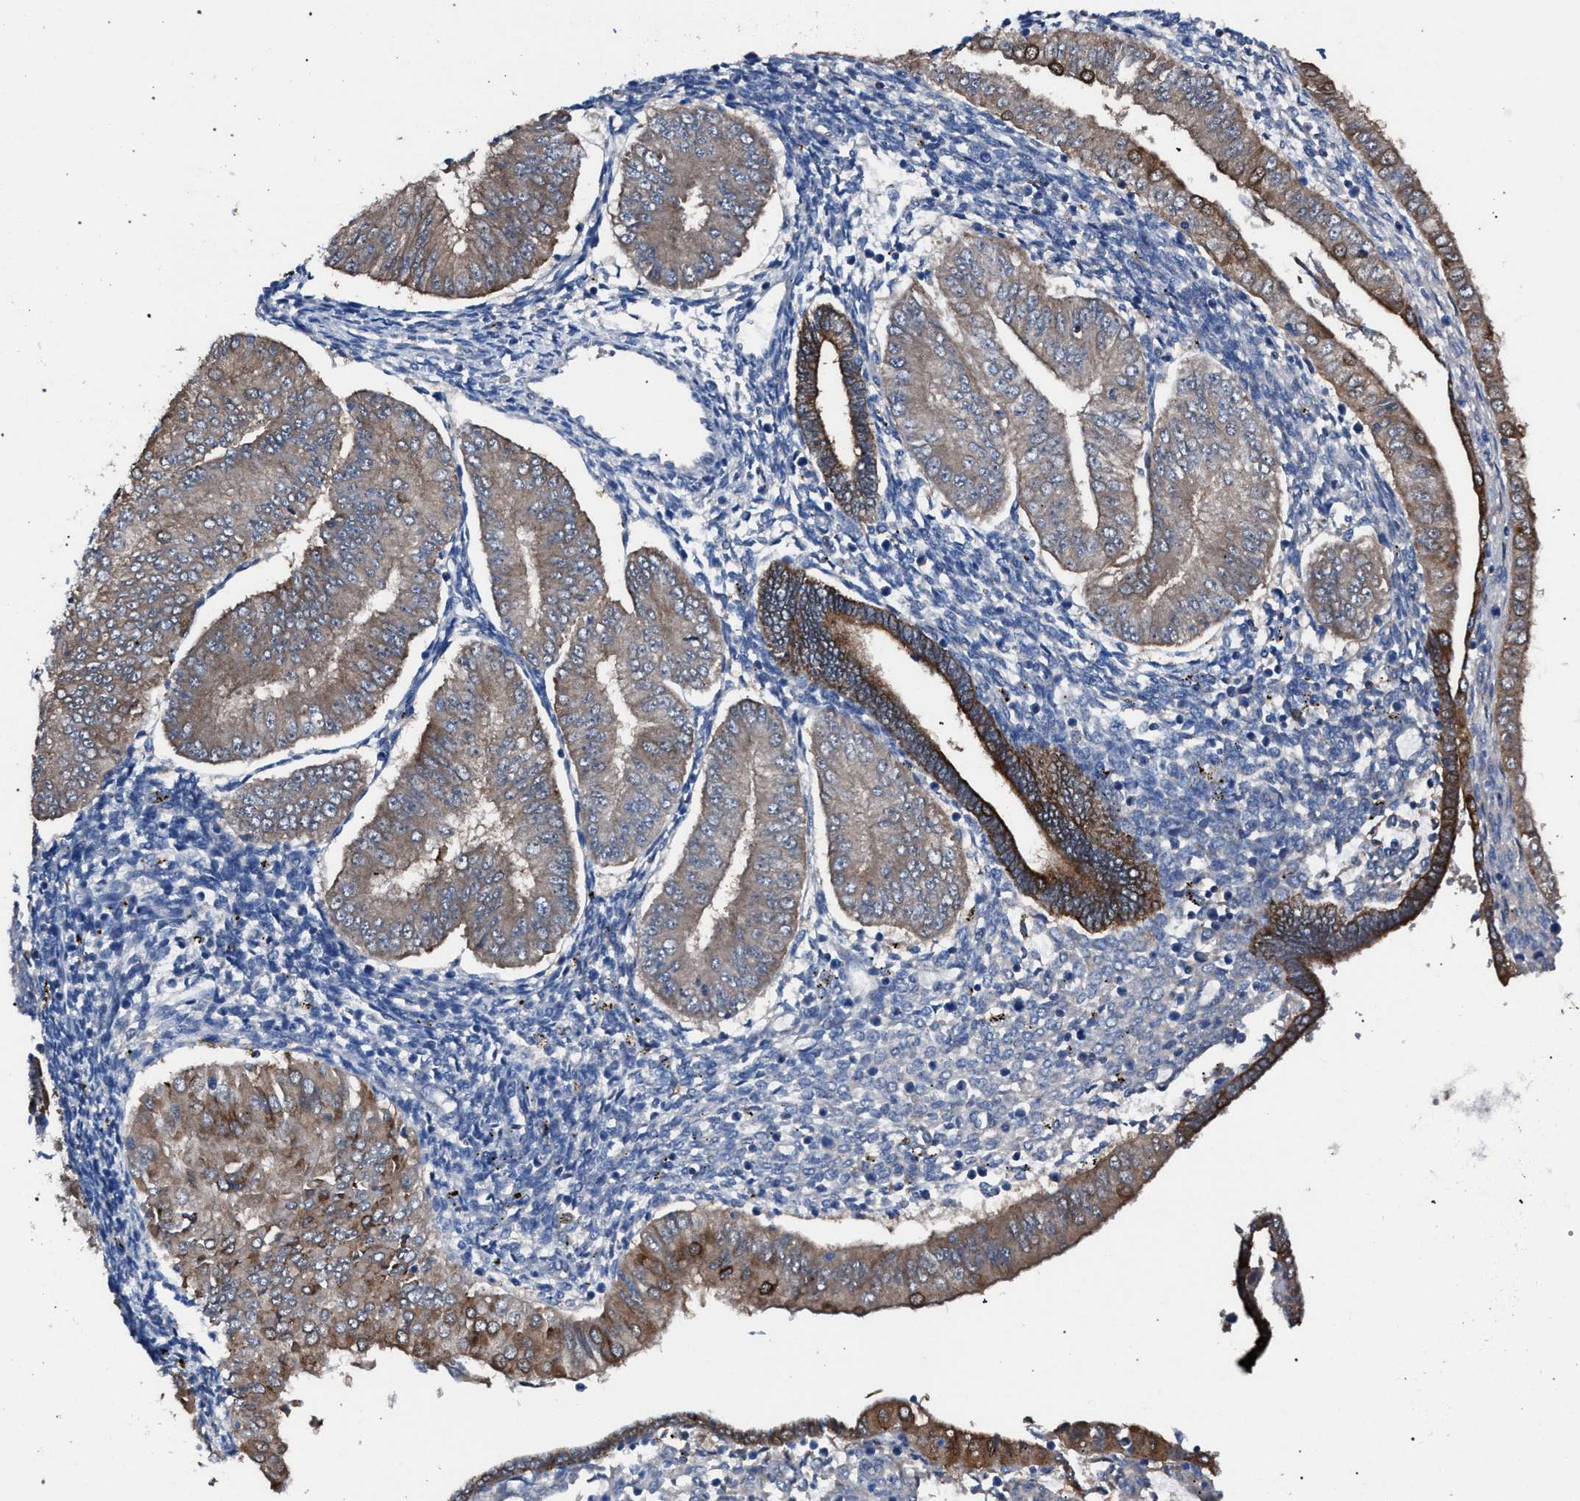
{"staining": {"intensity": "moderate", "quantity": ">75%", "location": "cytoplasmic/membranous"}, "tissue": "endometrial cancer", "cell_type": "Tumor cells", "image_type": "cancer", "snomed": [{"axis": "morphology", "description": "Normal tissue, NOS"}, {"axis": "morphology", "description": "Adenocarcinoma, NOS"}, {"axis": "topography", "description": "Endometrium"}], "caption": "Adenocarcinoma (endometrial) was stained to show a protein in brown. There is medium levels of moderate cytoplasmic/membranous positivity in approximately >75% of tumor cells.", "gene": "CRYZ", "patient": {"sex": "female", "age": 53}}